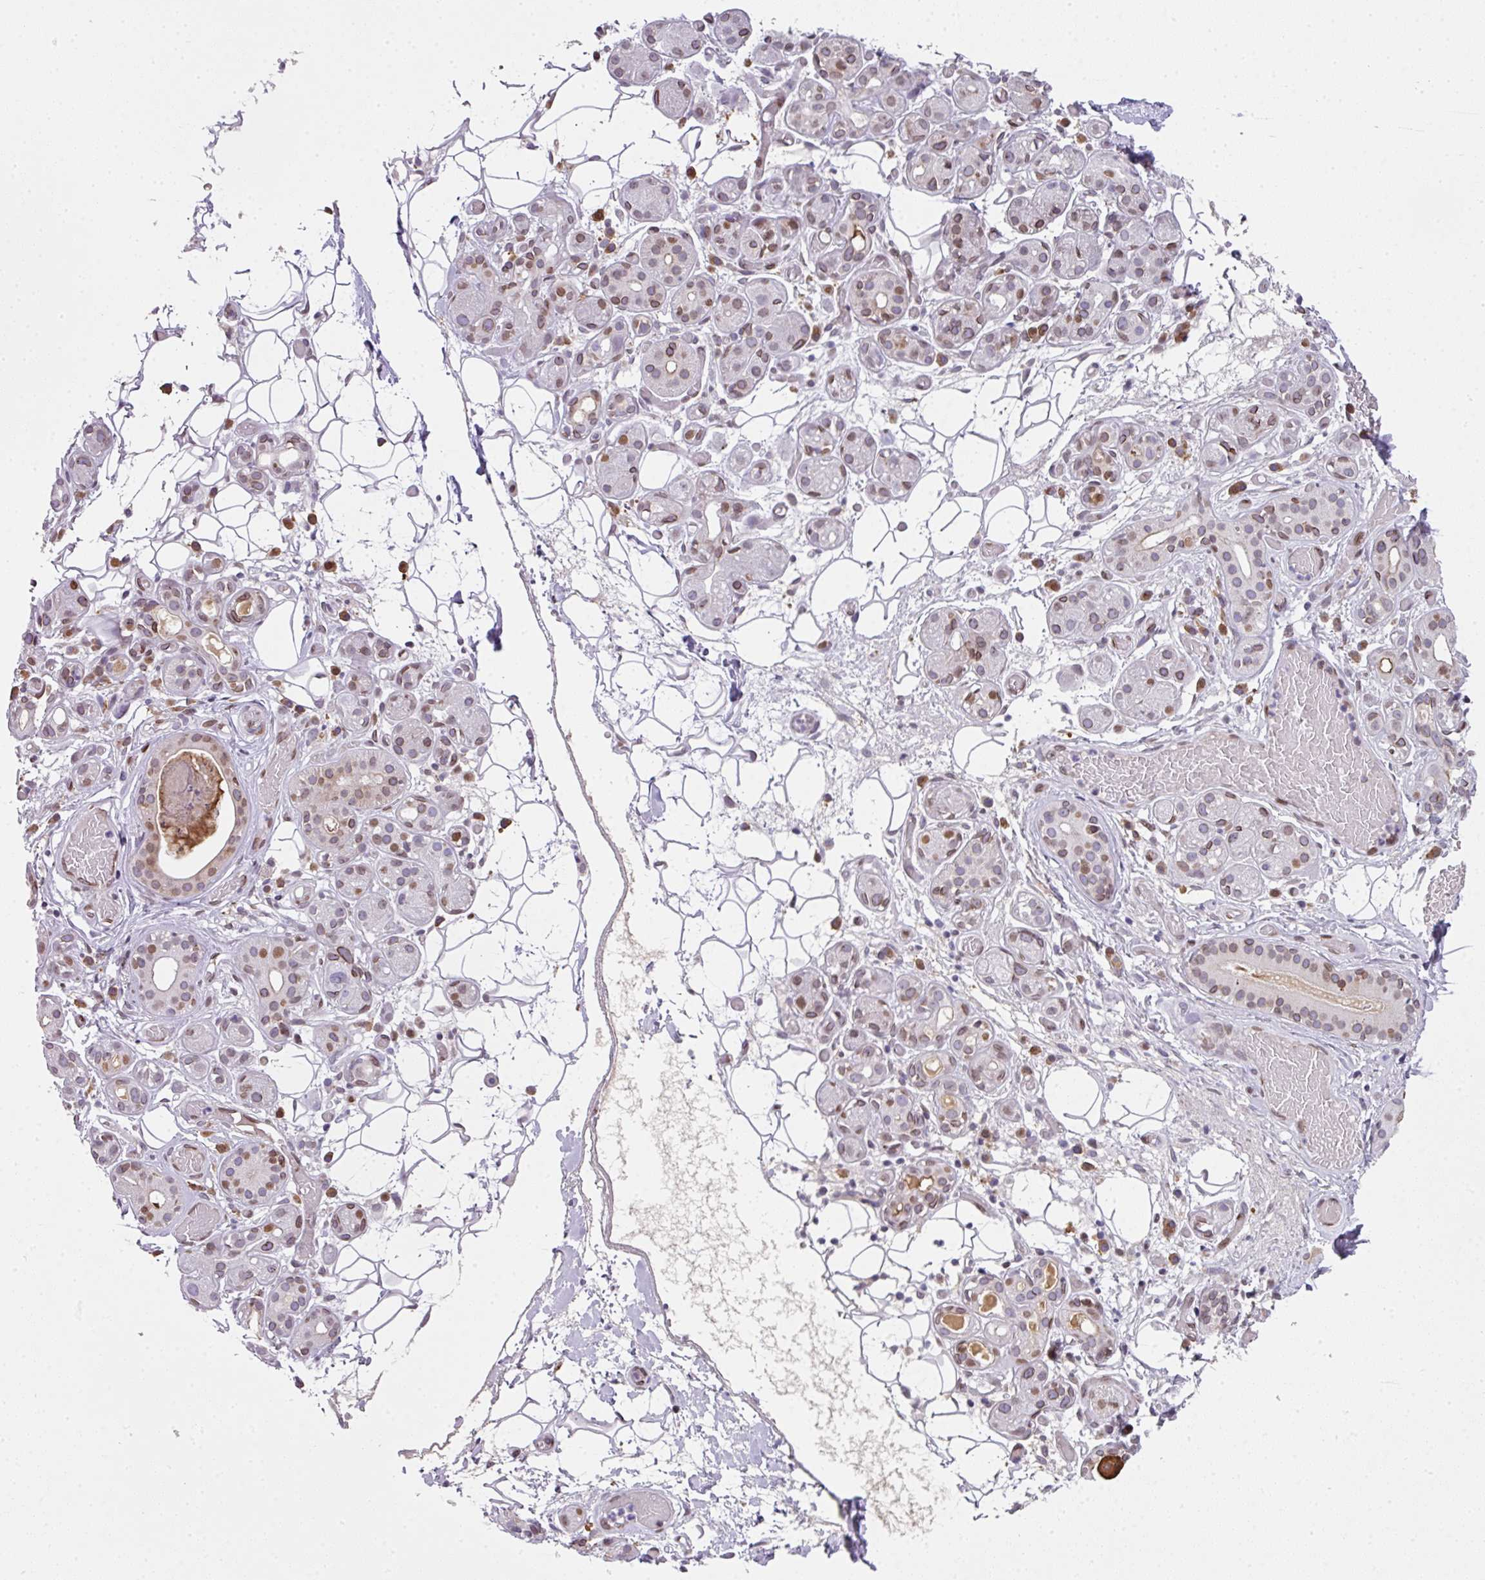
{"staining": {"intensity": "moderate", "quantity": "<25%", "location": "cytoplasmic/membranous,nuclear"}, "tissue": "salivary gland", "cell_type": "Glandular cells", "image_type": "normal", "snomed": [{"axis": "morphology", "description": "Normal tissue, NOS"}, {"axis": "topography", "description": "Salivary gland"}], "caption": "A high-resolution histopathology image shows immunohistochemistry (IHC) staining of benign salivary gland, which demonstrates moderate cytoplasmic/membranous,nuclear positivity in approximately <25% of glandular cells.", "gene": "PLK1", "patient": {"sex": "male", "age": 82}}